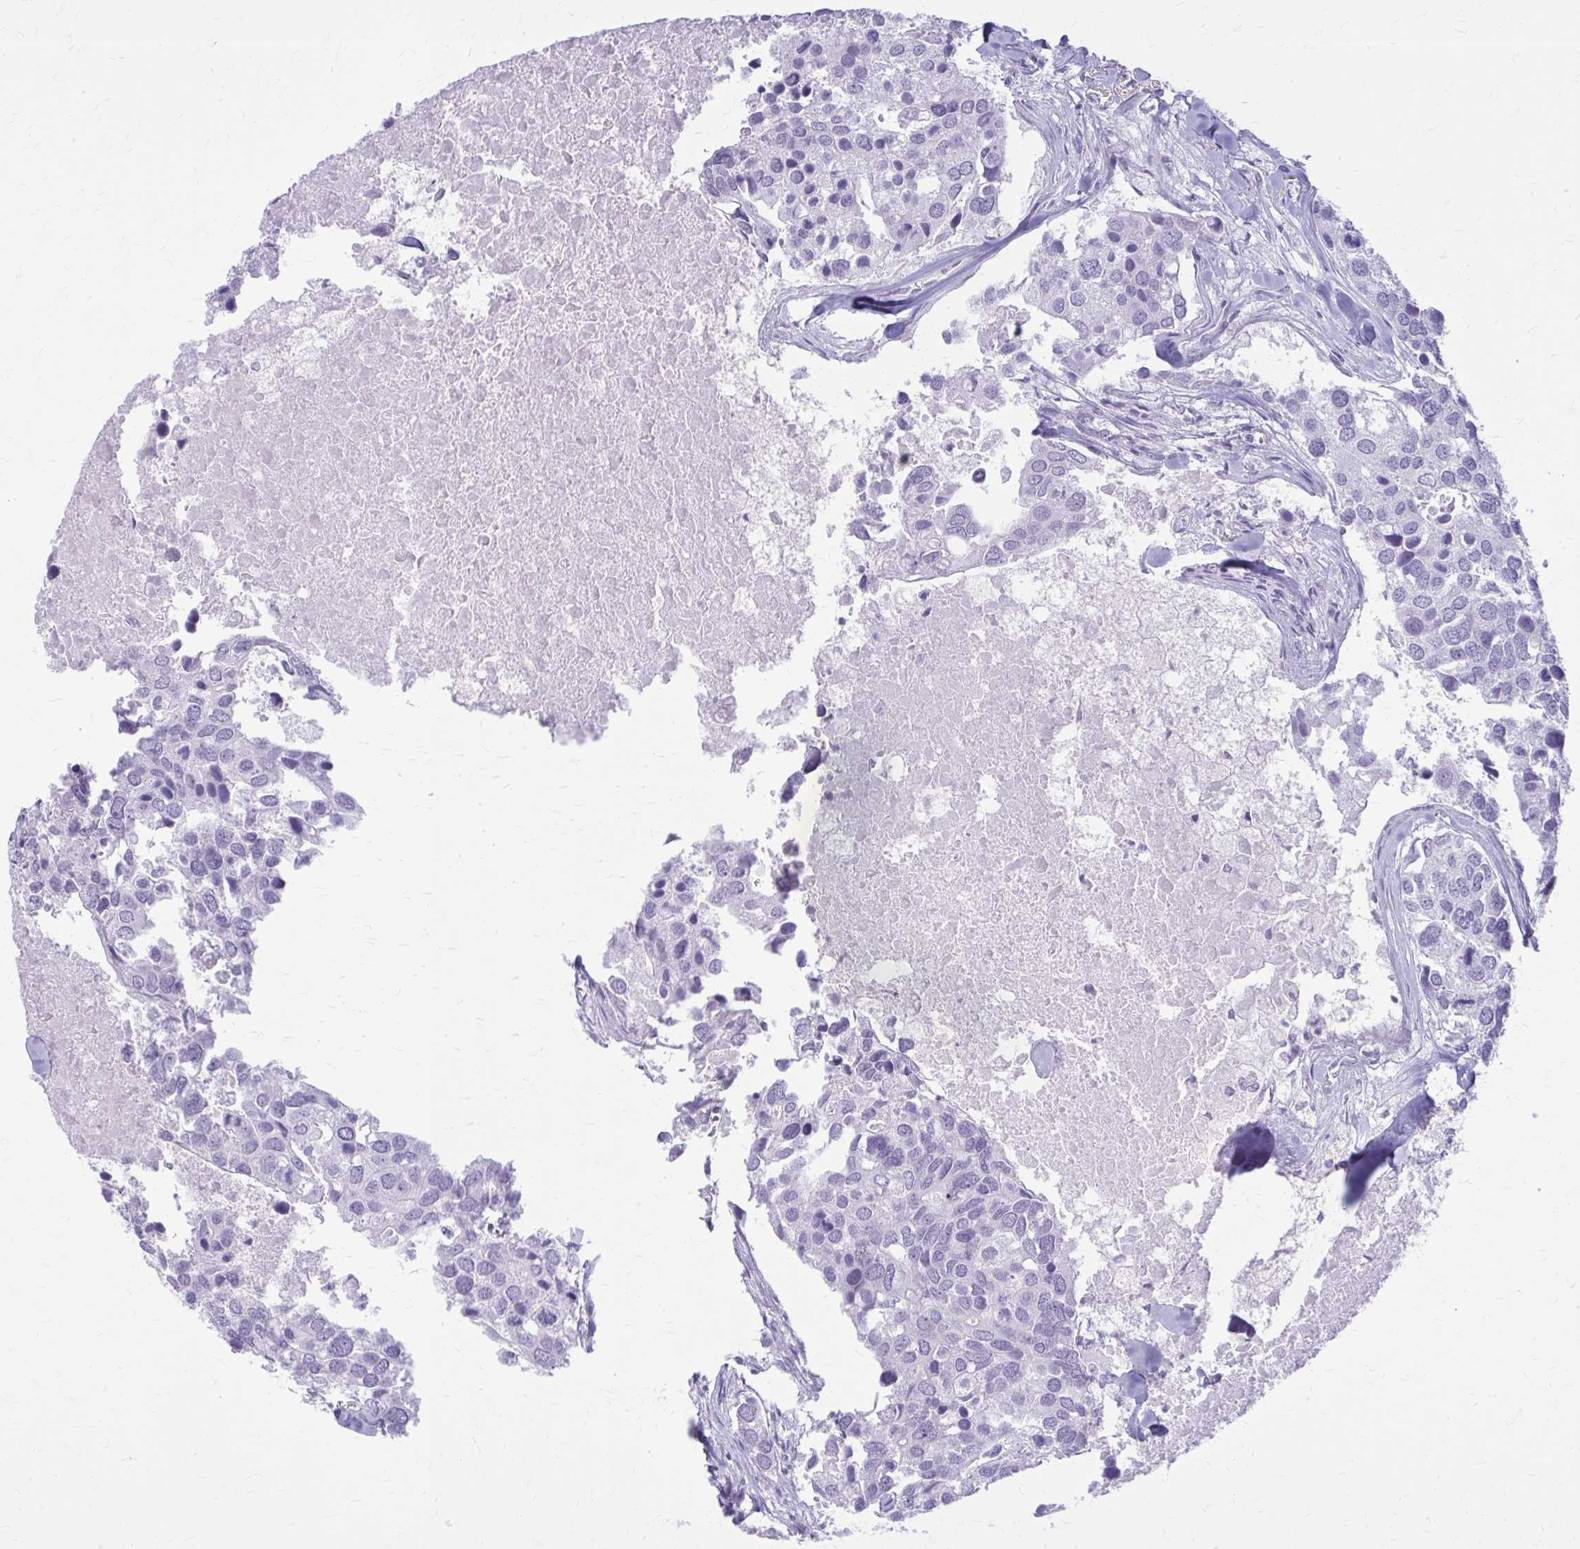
{"staining": {"intensity": "negative", "quantity": "none", "location": "none"}, "tissue": "breast cancer", "cell_type": "Tumor cells", "image_type": "cancer", "snomed": [{"axis": "morphology", "description": "Duct carcinoma"}, {"axis": "topography", "description": "Breast"}], "caption": "The micrograph displays no significant staining in tumor cells of breast intraductal carcinoma.", "gene": "KRT5", "patient": {"sex": "female", "age": 83}}